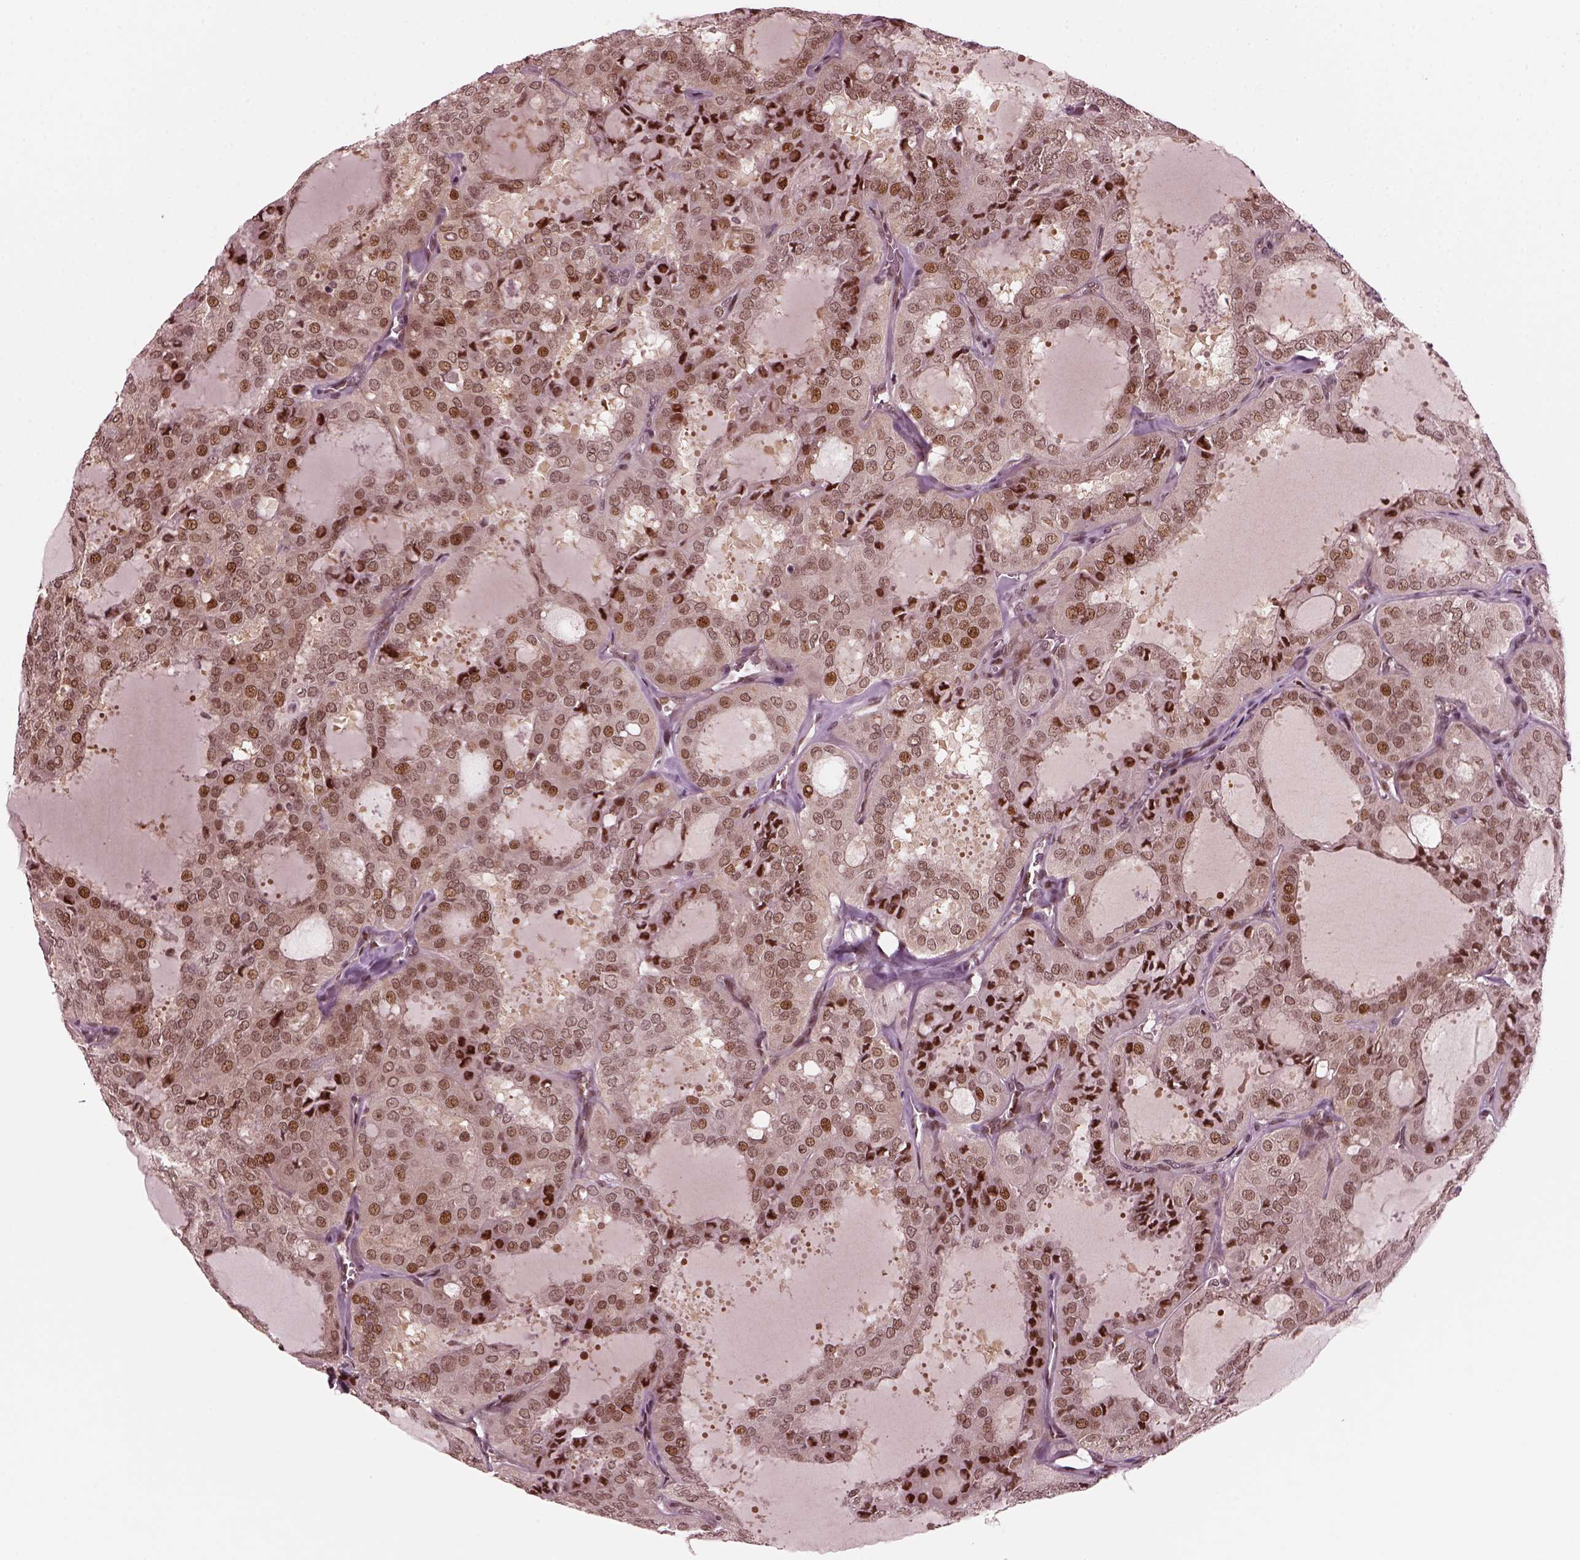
{"staining": {"intensity": "moderate", "quantity": "25%-75%", "location": "nuclear"}, "tissue": "thyroid cancer", "cell_type": "Tumor cells", "image_type": "cancer", "snomed": [{"axis": "morphology", "description": "Follicular adenoma carcinoma, NOS"}, {"axis": "topography", "description": "Thyroid gland"}], "caption": "Human thyroid follicular adenoma carcinoma stained for a protein (brown) shows moderate nuclear positive expression in about 25%-75% of tumor cells.", "gene": "TRIB3", "patient": {"sex": "male", "age": 75}}